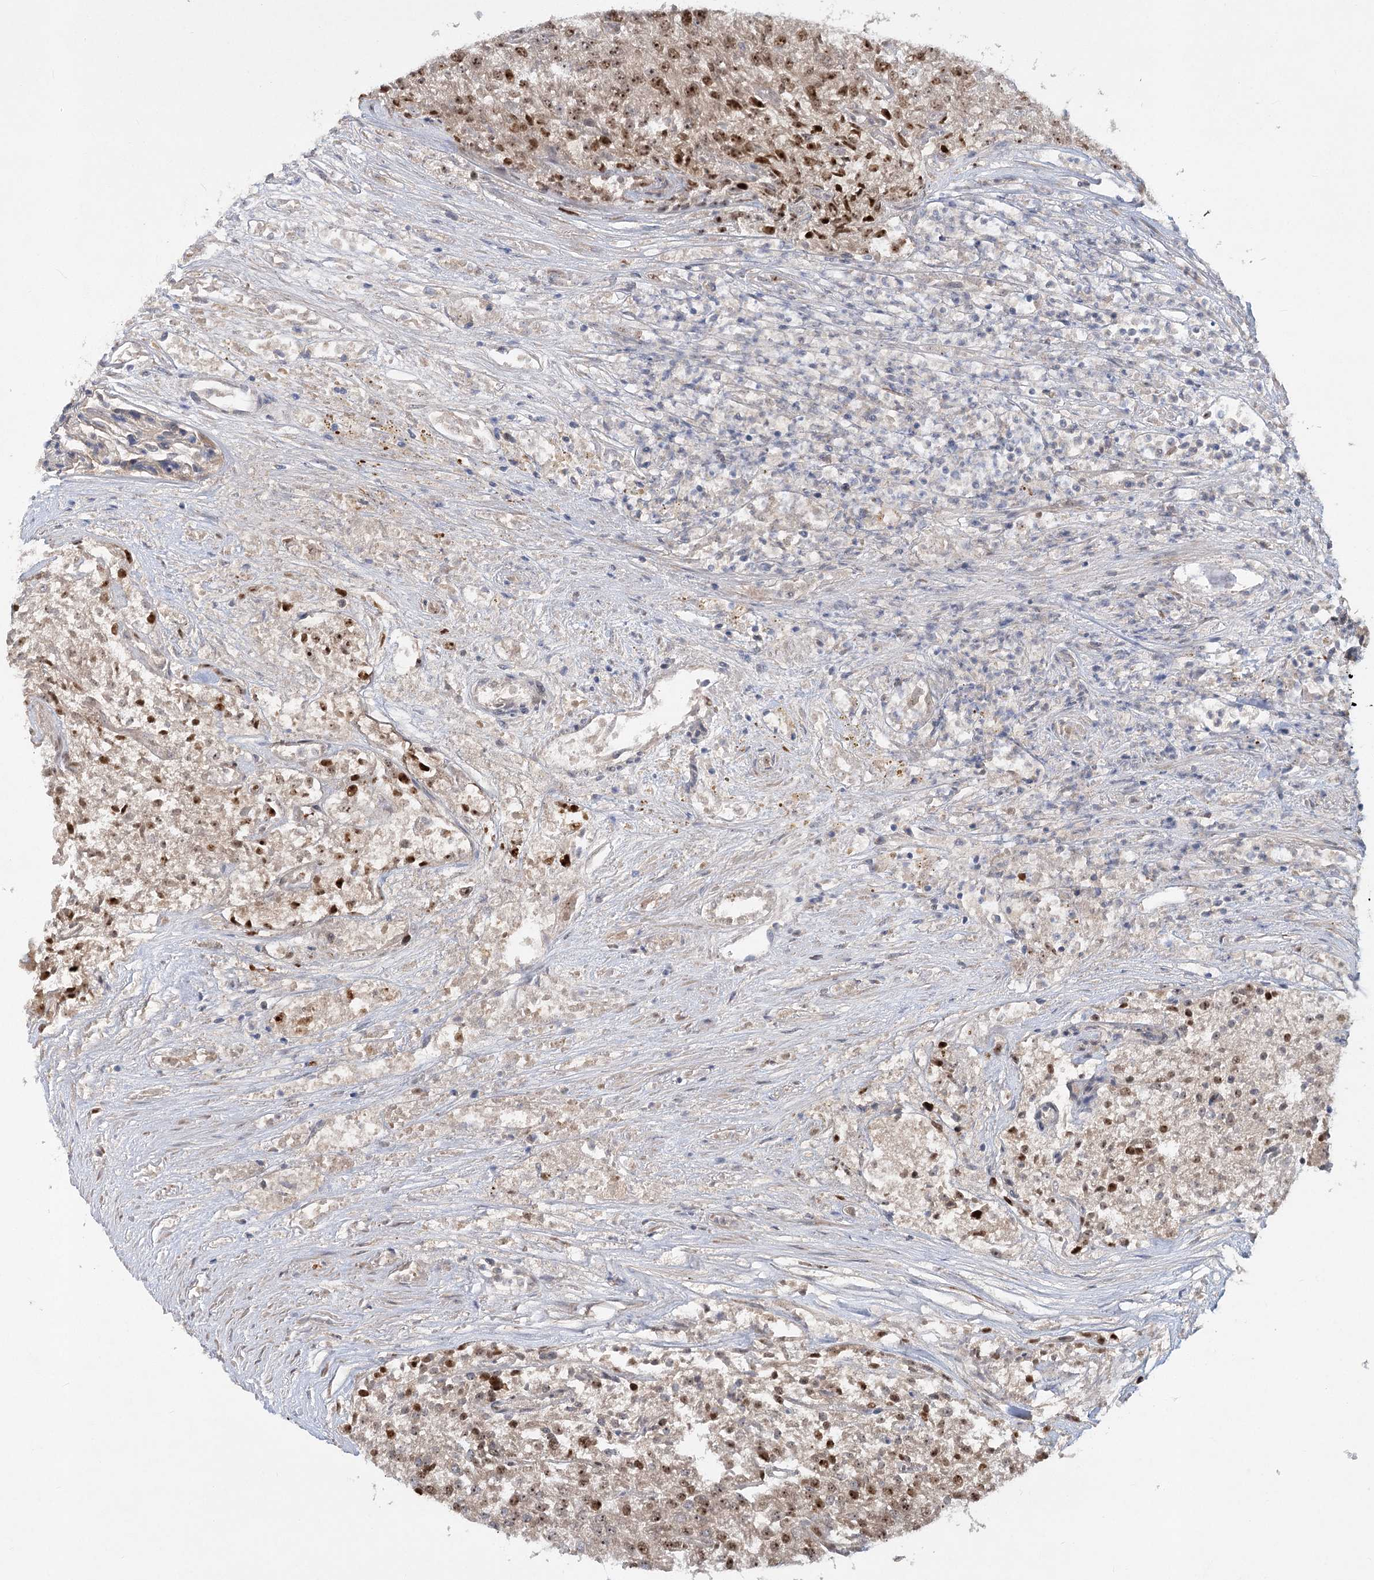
{"staining": {"intensity": "moderate", "quantity": ">75%", "location": "nuclear"}, "tissue": "renal cancer", "cell_type": "Tumor cells", "image_type": "cancer", "snomed": [{"axis": "morphology", "description": "Adenocarcinoma, NOS"}, {"axis": "topography", "description": "Kidney"}], "caption": "Moderate nuclear staining is present in about >75% of tumor cells in adenocarcinoma (renal). (DAB (3,3'-diaminobenzidine) = brown stain, brightfield microscopy at high magnification).", "gene": "PIK3C2A", "patient": {"sex": "female", "age": 54}}